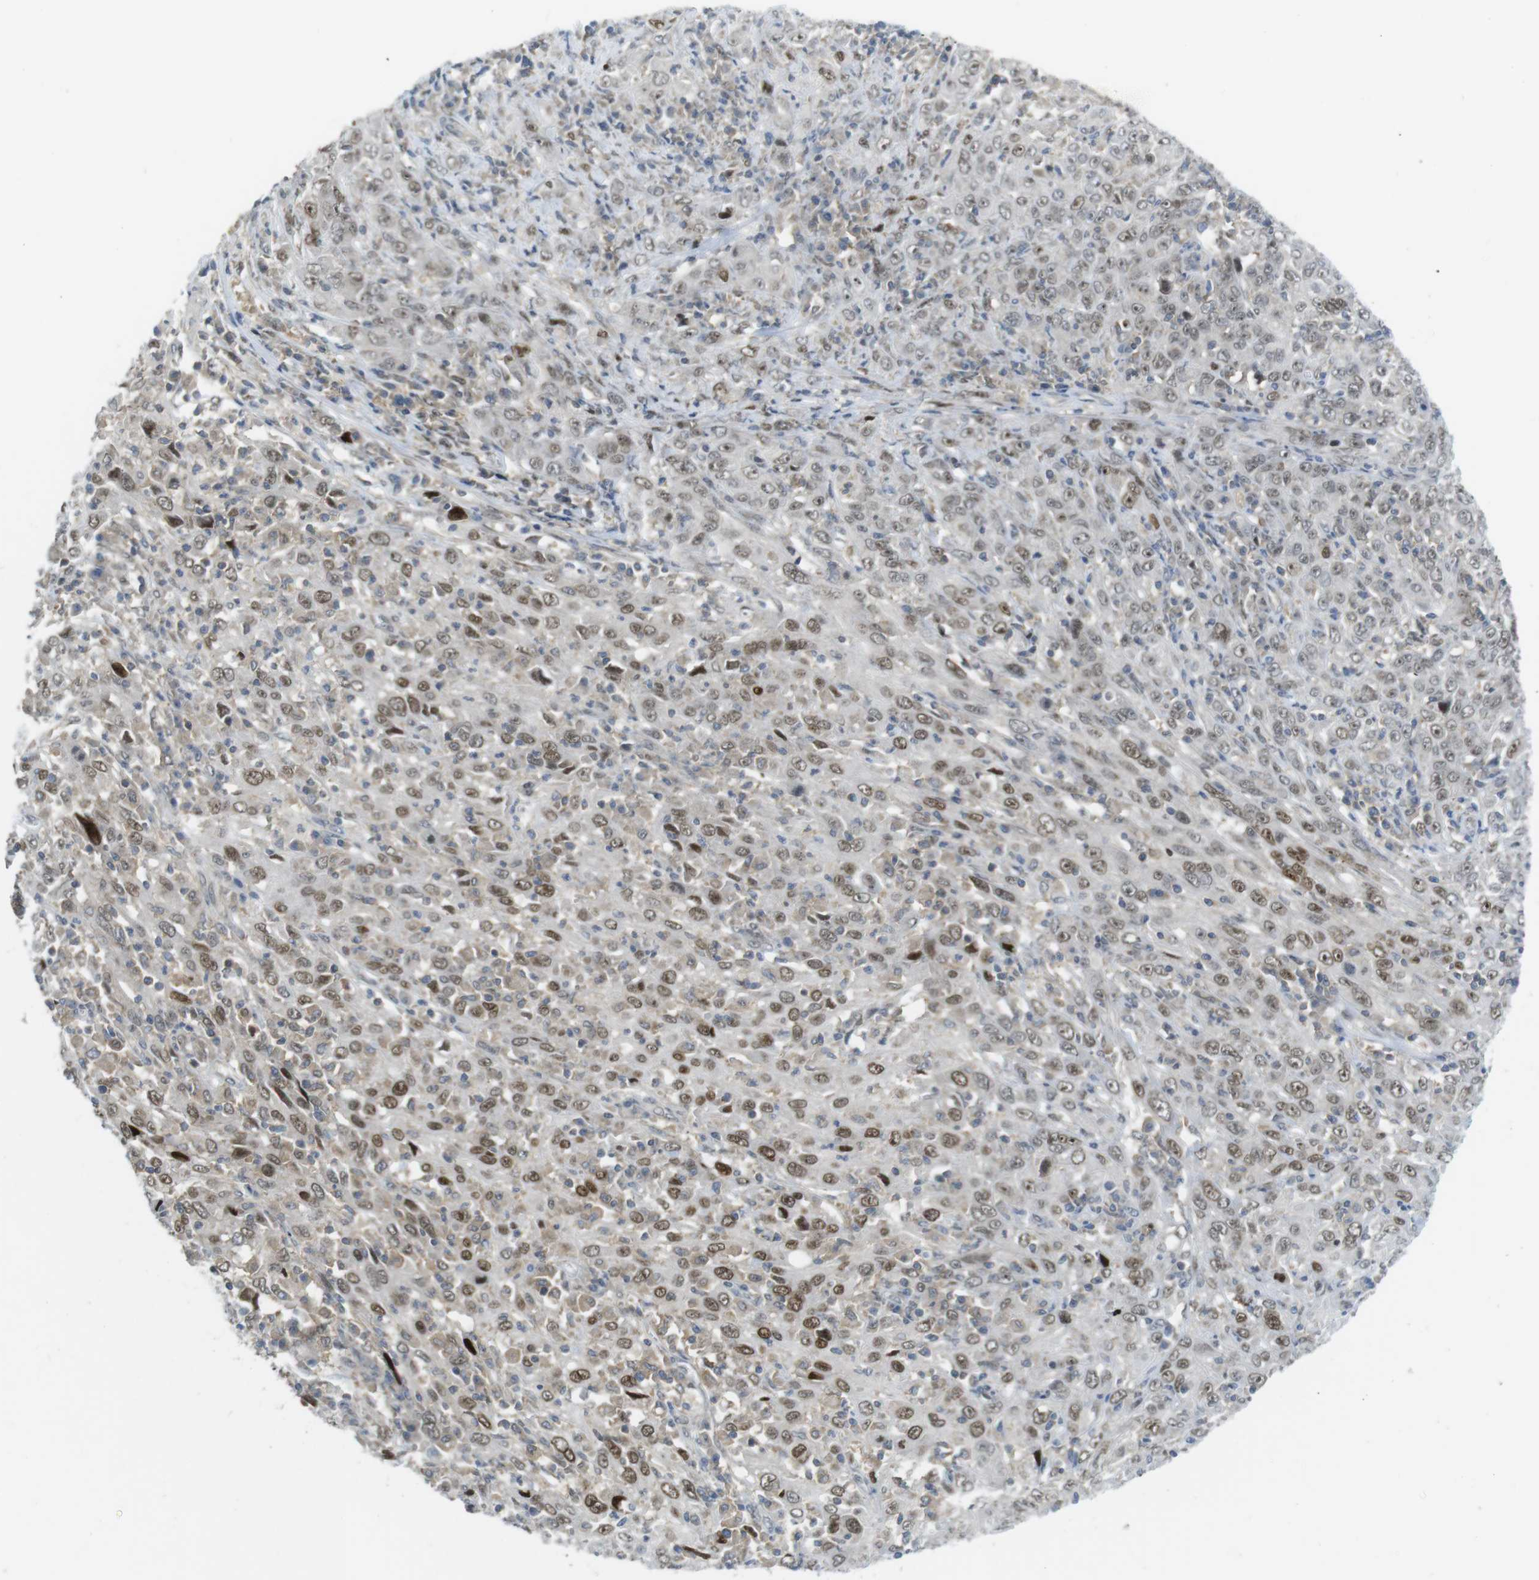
{"staining": {"intensity": "moderate", "quantity": ">75%", "location": "nuclear"}, "tissue": "cervical cancer", "cell_type": "Tumor cells", "image_type": "cancer", "snomed": [{"axis": "morphology", "description": "Squamous cell carcinoma, NOS"}, {"axis": "topography", "description": "Cervix"}], "caption": "The photomicrograph reveals a brown stain indicating the presence of a protein in the nuclear of tumor cells in cervical squamous cell carcinoma.", "gene": "RCC1", "patient": {"sex": "female", "age": 46}}